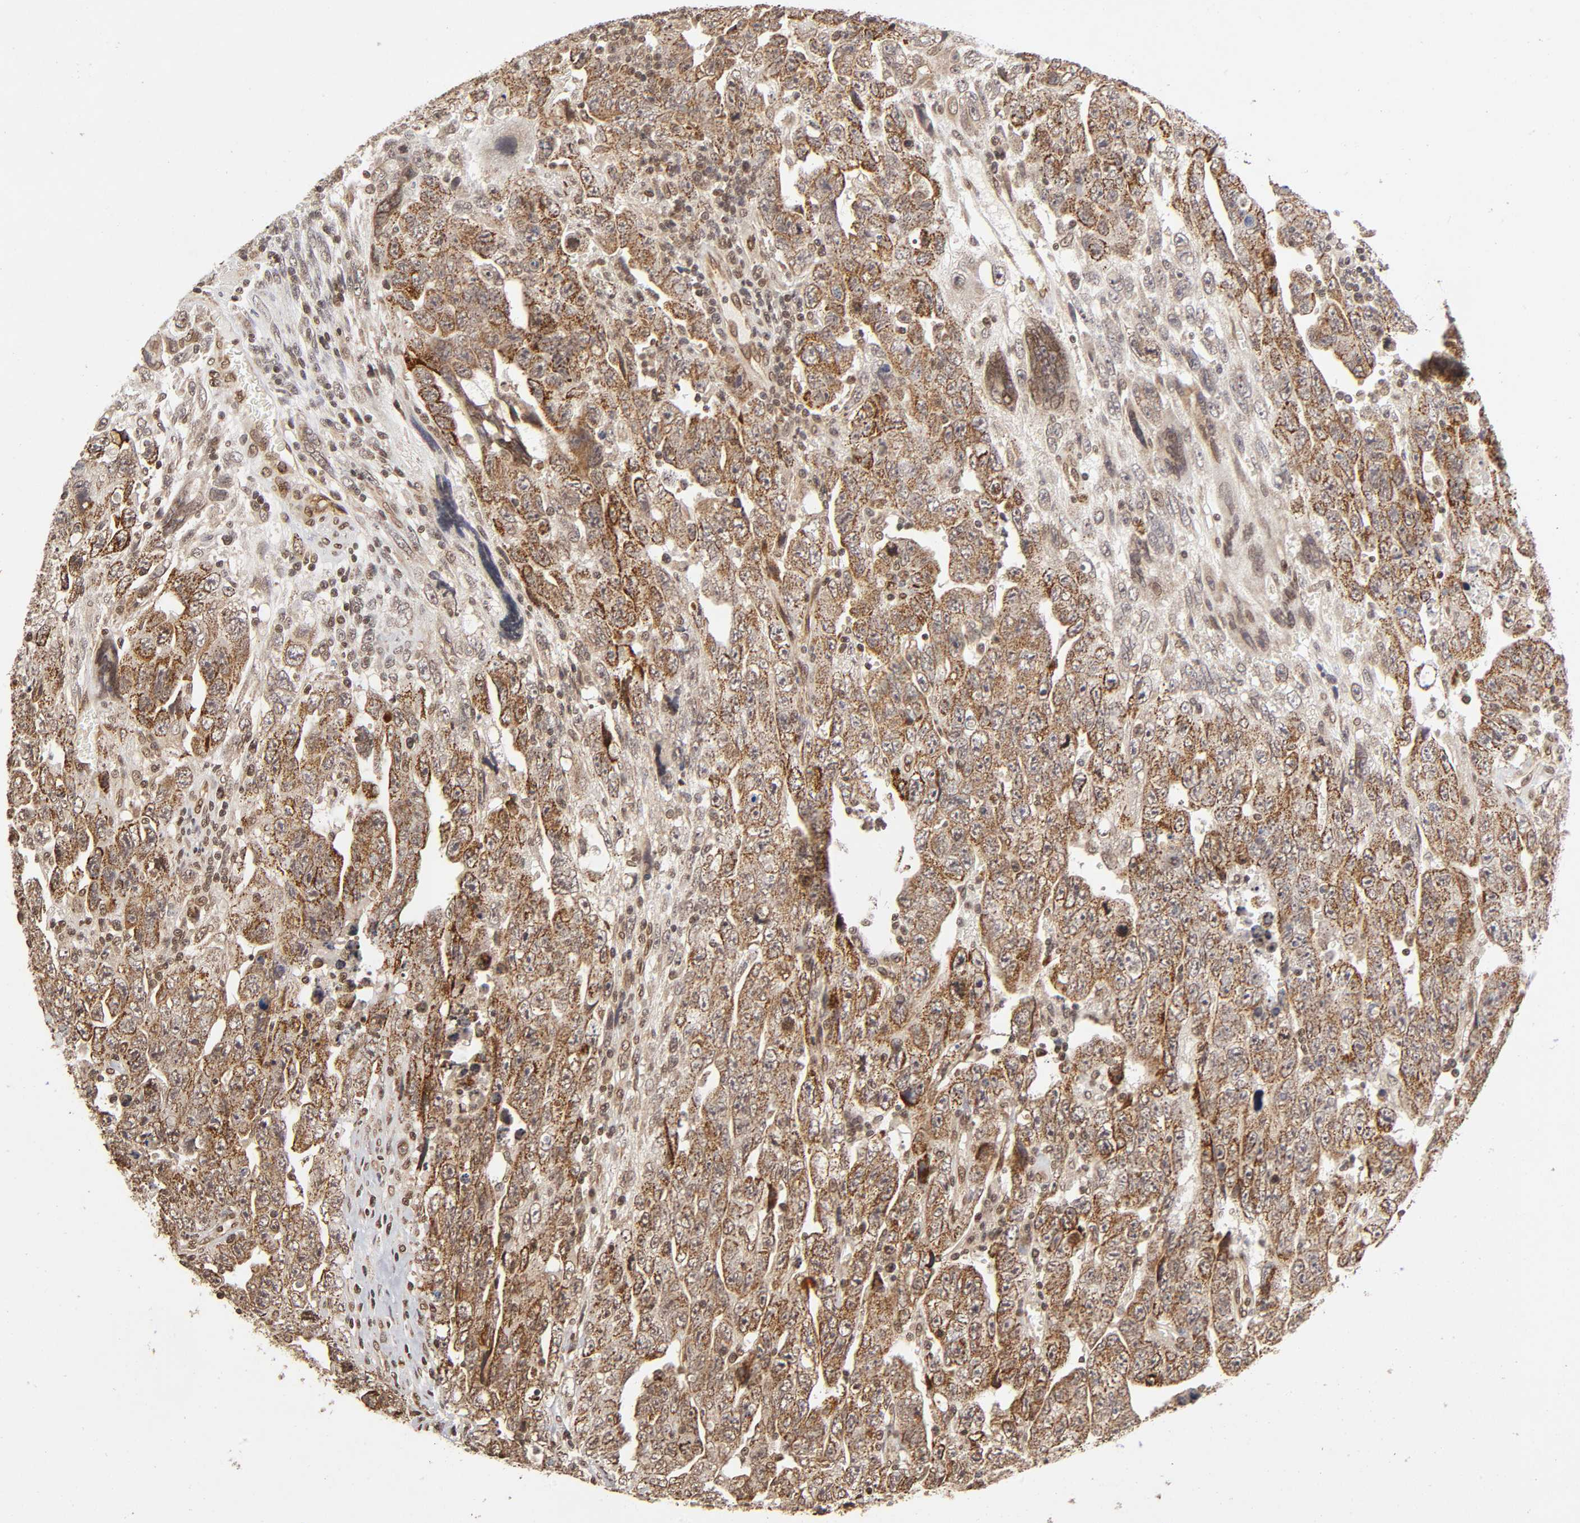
{"staining": {"intensity": "moderate", "quantity": ">75%", "location": "cytoplasmic/membranous"}, "tissue": "testis cancer", "cell_type": "Tumor cells", "image_type": "cancer", "snomed": [{"axis": "morphology", "description": "Carcinoma, Embryonal, NOS"}, {"axis": "topography", "description": "Testis"}], "caption": "Immunohistochemical staining of embryonal carcinoma (testis) shows medium levels of moderate cytoplasmic/membranous protein positivity in approximately >75% of tumor cells. (Stains: DAB in brown, nuclei in blue, Microscopy: brightfield microscopy at high magnification).", "gene": "MLLT6", "patient": {"sex": "male", "age": 28}}